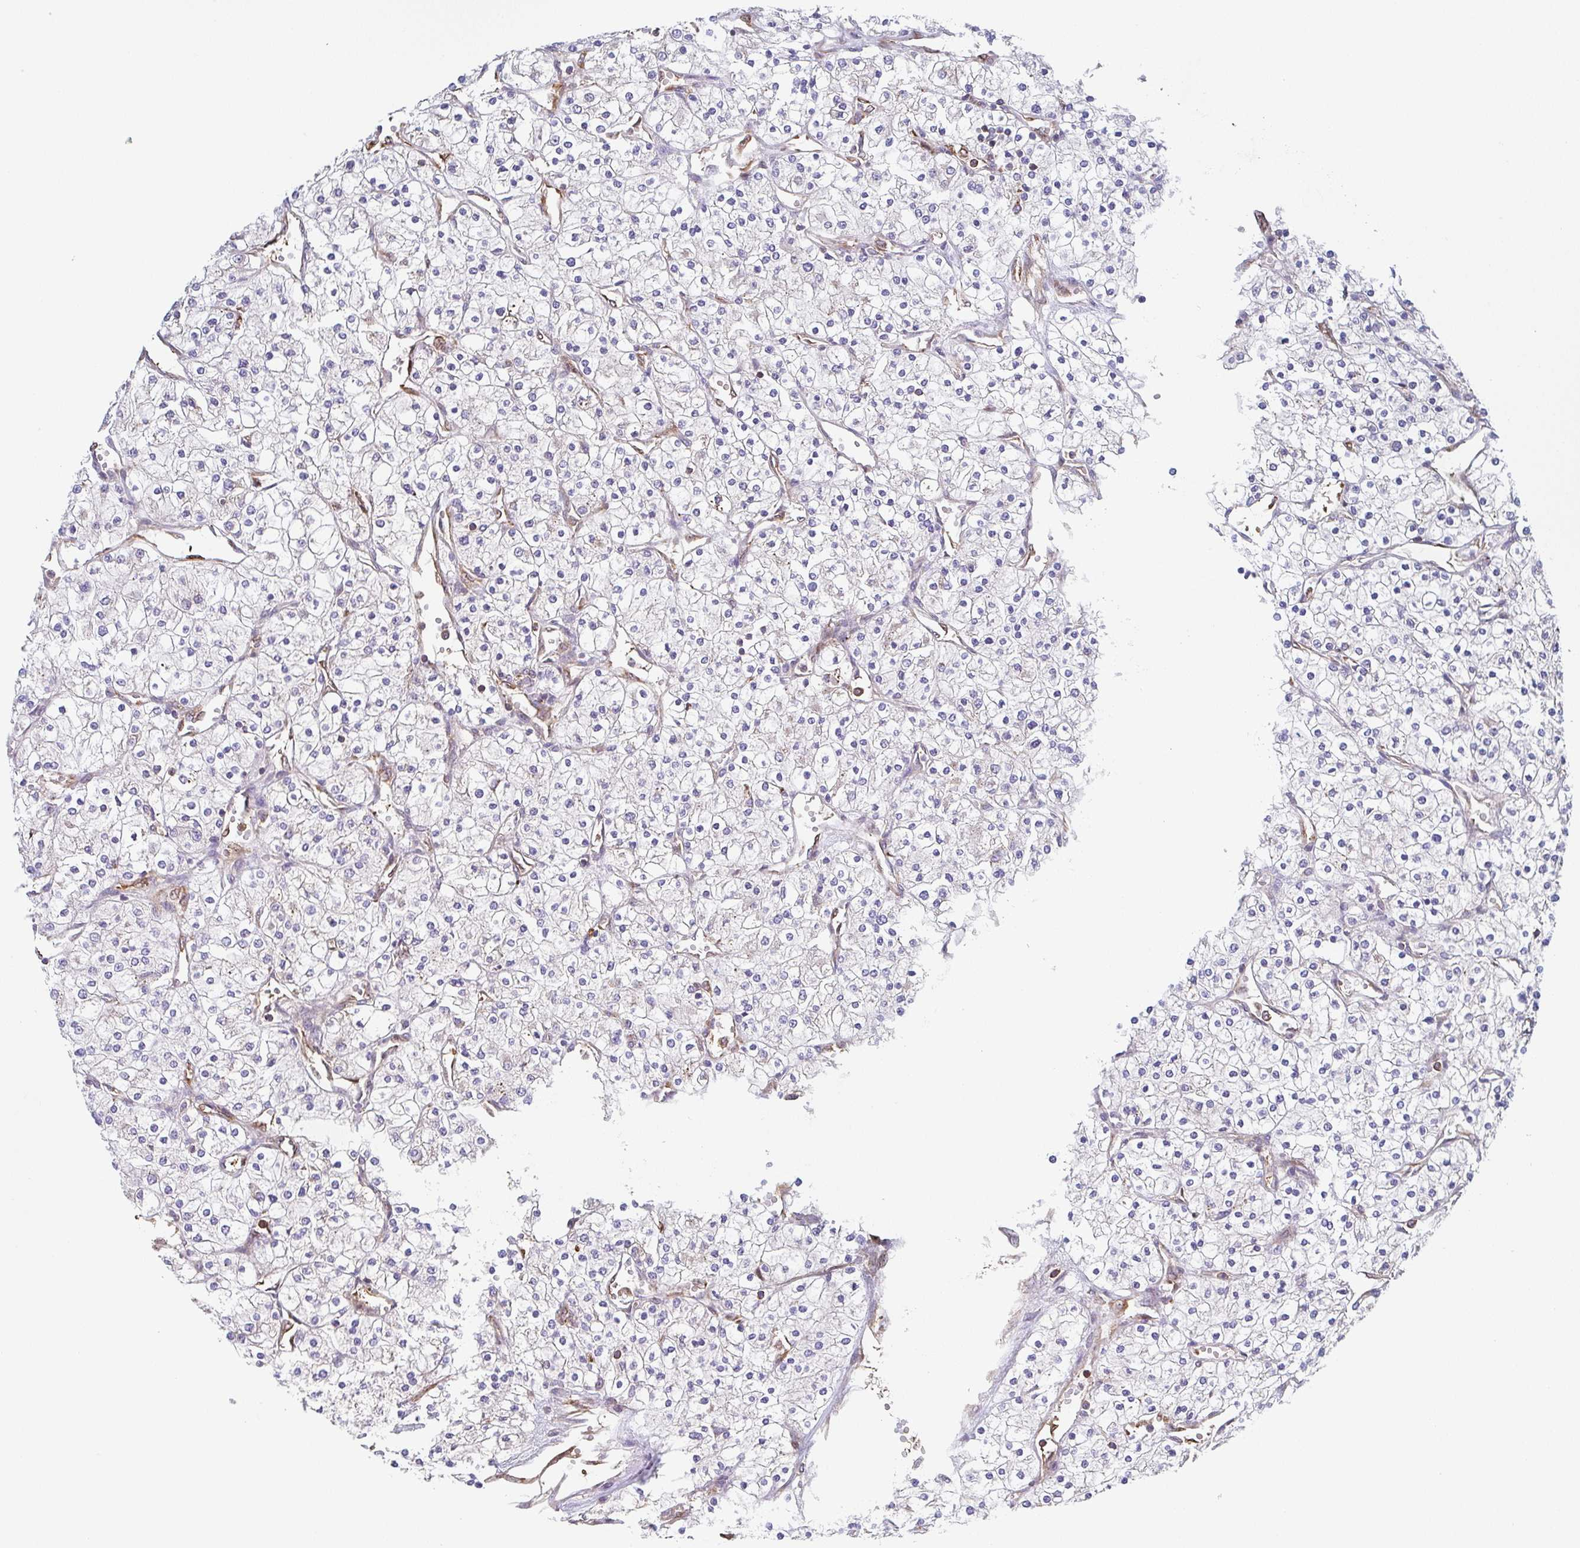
{"staining": {"intensity": "negative", "quantity": "none", "location": "none"}, "tissue": "renal cancer", "cell_type": "Tumor cells", "image_type": "cancer", "snomed": [{"axis": "morphology", "description": "Adenocarcinoma, NOS"}, {"axis": "topography", "description": "Kidney"}], "caption": "Protein analysis of renal cancer (adenocarcinoma) displays no significant positivity in tumor cells.", "gene": "TMEM229A", "patient": {"sex": "male", "age": 80}}